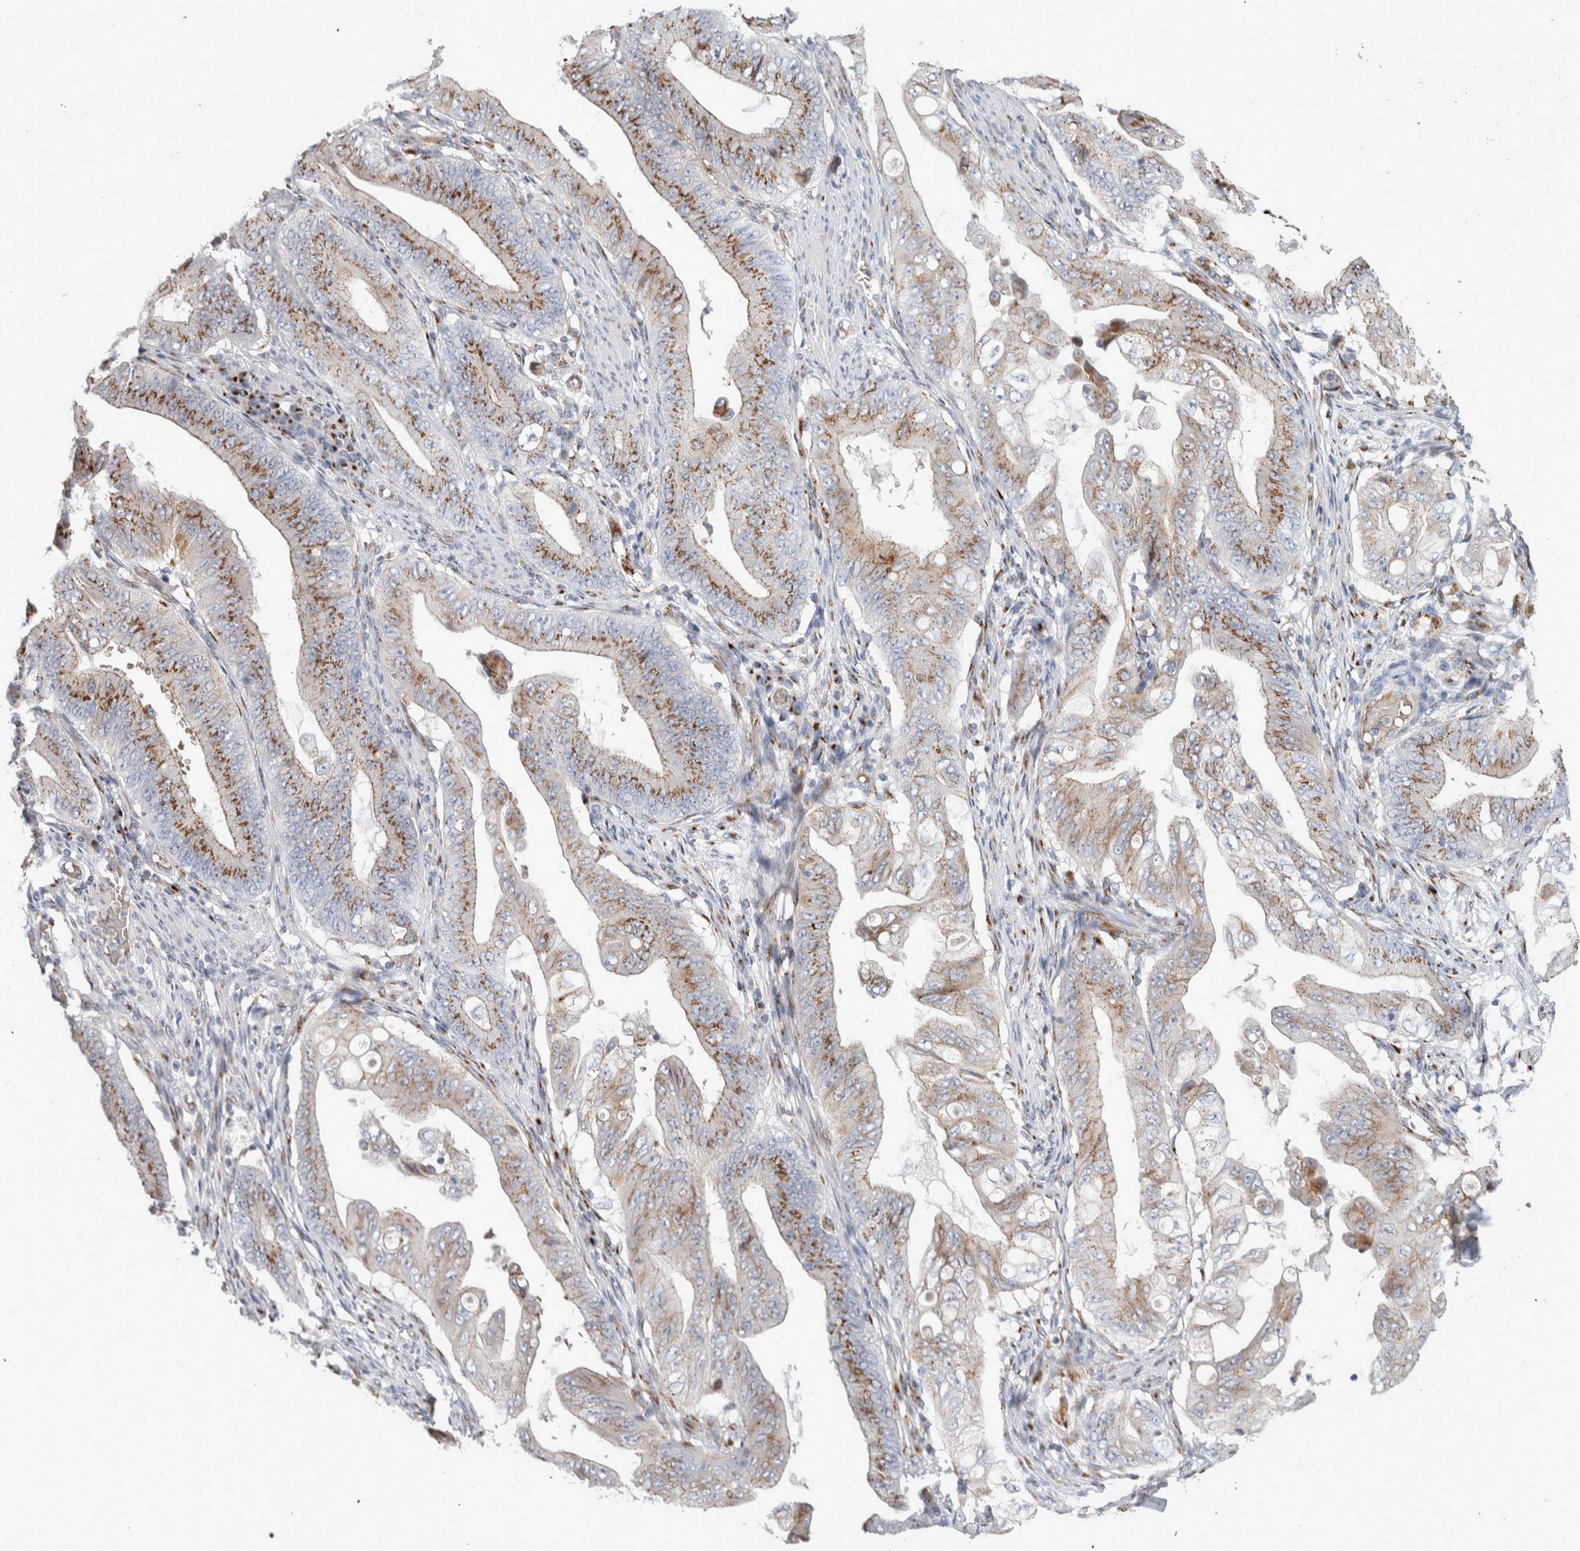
{"staining": {"intensity": "moderate", "quantity": ">75%", "location": "cytoplasmic/membranous"}, "tissue": "stomach cancer", "cell_type": "Tumor cells", "image_type": "cancer", "snomed": [{"axis": "morphology", "description": "Adenocarcinoma, NOS"}, {"axis": "topography", "description": "Stomach"}], "caption": "A histopathology image showing moderate cytoplasmic/membranous staining in approximately >75% of tumor cells in stomach cancer (adenocarcinoma), as visualized by brown immunohistochemical staining.", "gene": "SLC38A10", "patient": {"sex": "female", "age": 73}}